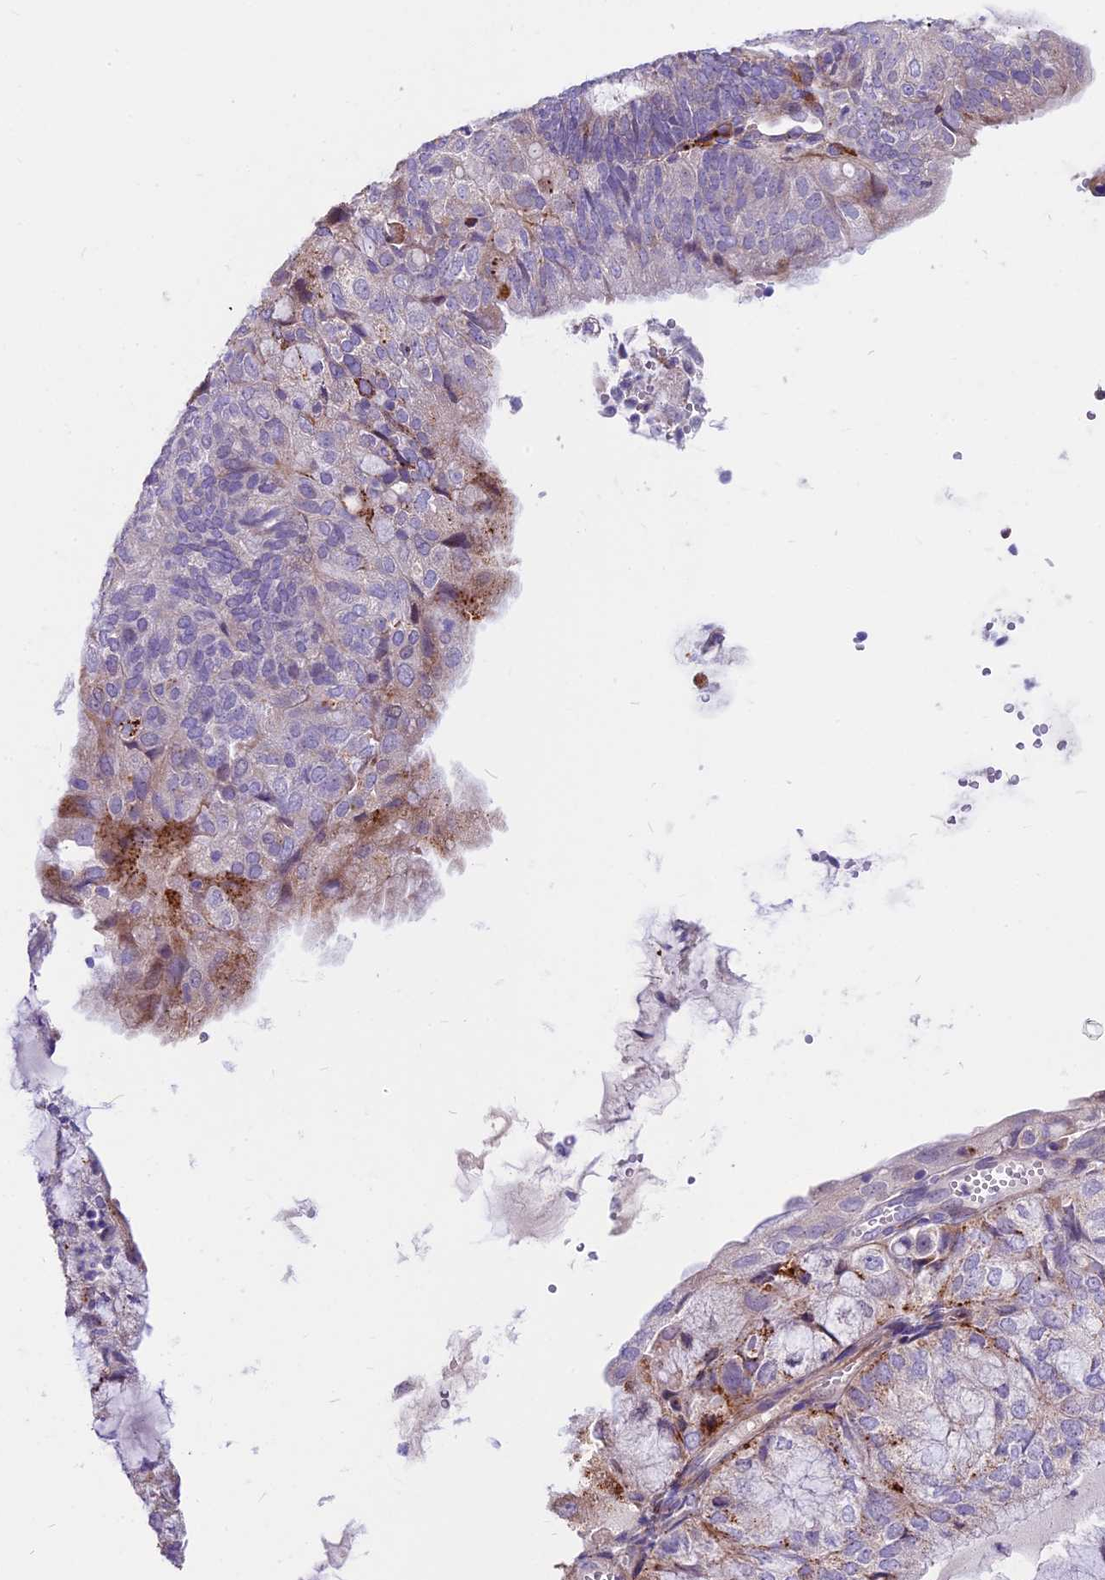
{"staining": {"intensity": "moderate", "quantity": "25%-75%", "location": "cytoplasmic/membranous"}, "tissue": "endometrial cancer", "cell_type": "Tumor cells", "image_type": "cancer", "snomed": [{"axis": "morphology", "description": "Adenocarcinoma, NOS"}, {"axis": "topography", "description": "Endometrium"}], "caption": "IHC (DAB (3,3'-diaminobenzidine)) staining of human endometrial cancer (adenocarcinoma) shows moderate cytoplasmic/membranous protein staining in approximately 25%-75% of tumor cells.", "gene": "THRSP", "patient": {"sex": "female", "age": 81}}